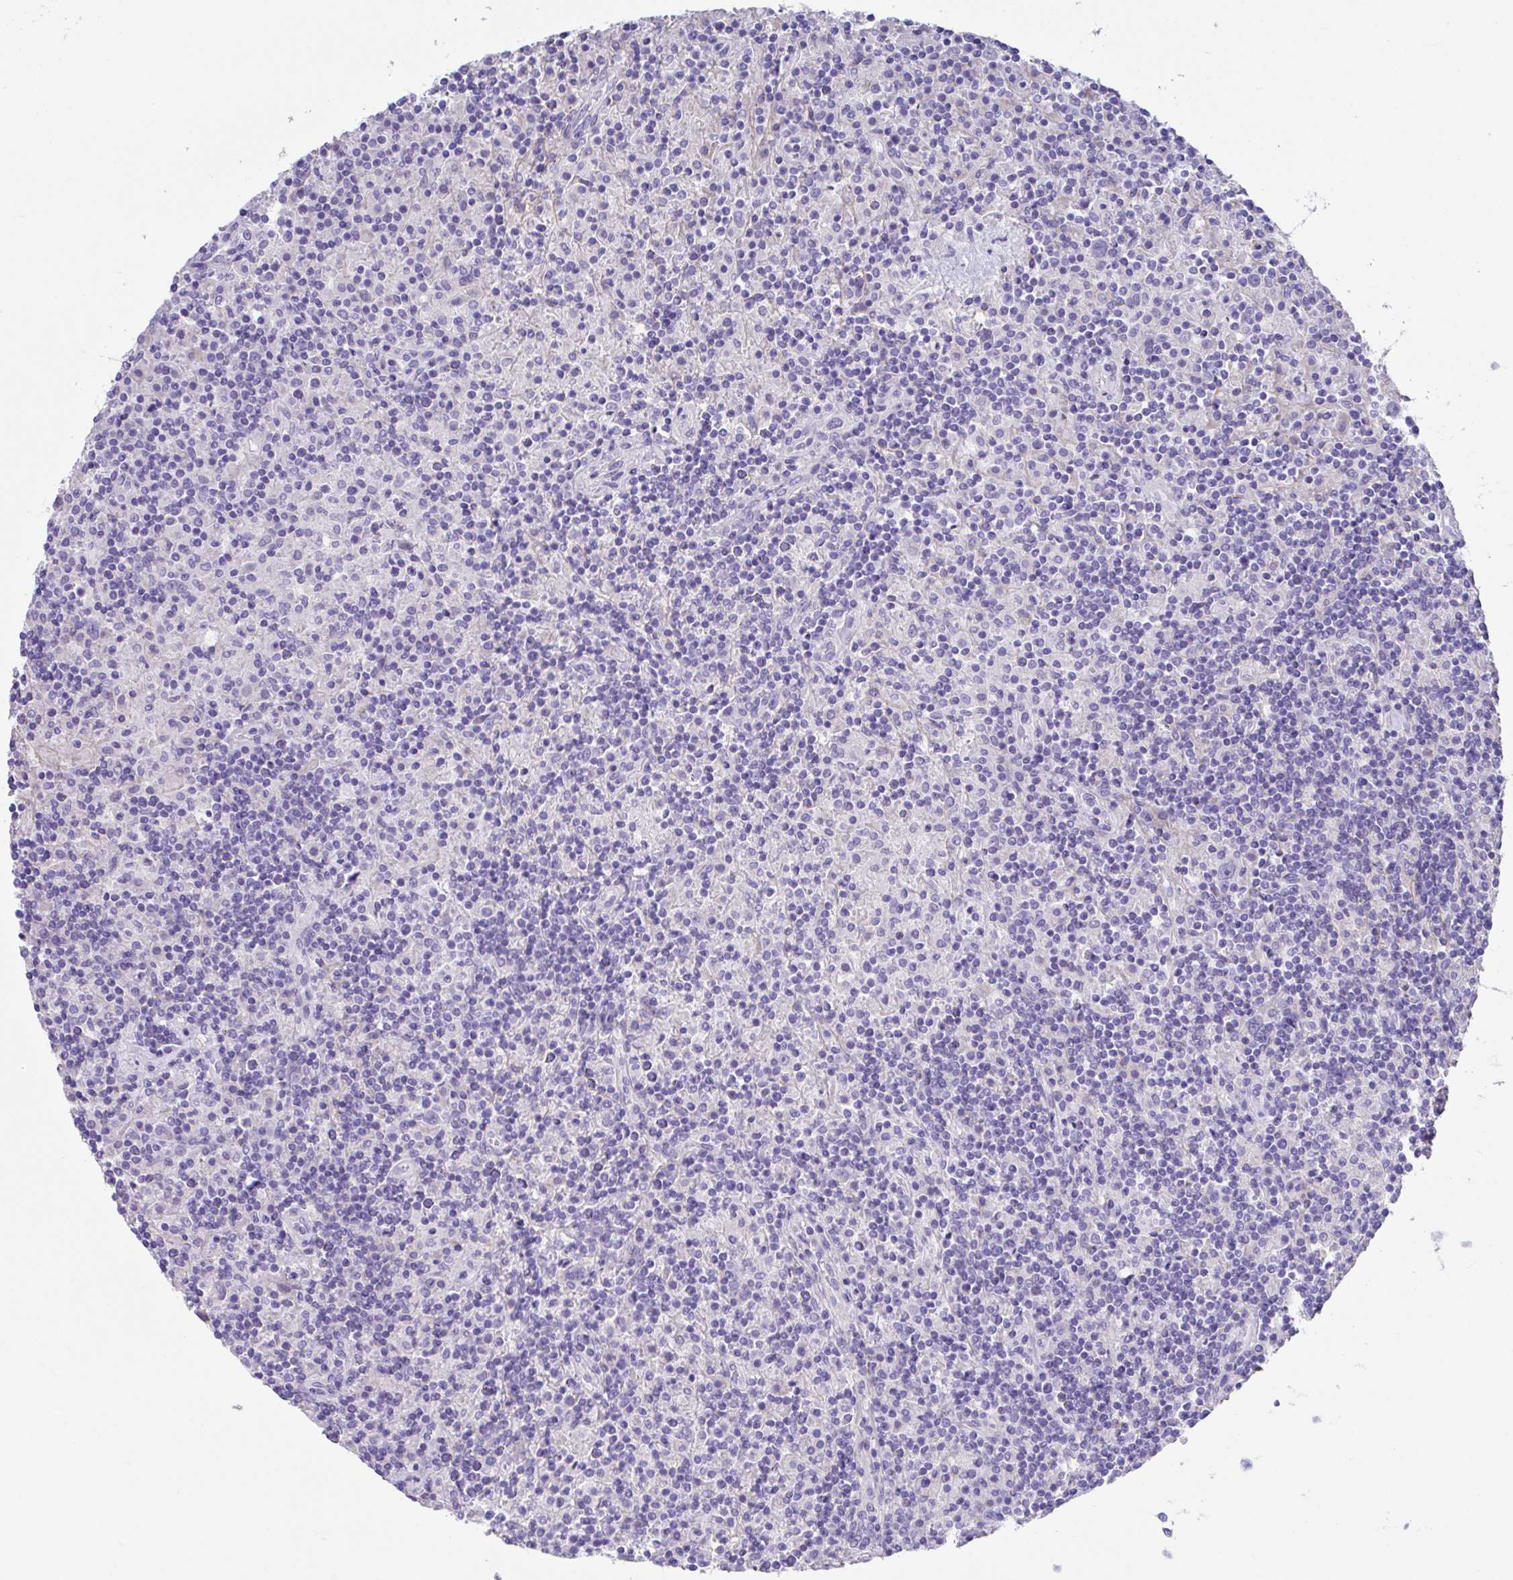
{"staining": {"intensity": "negative", "quantity": "none", "location": "none"}, "tissue": "lymphoma", "cell_type": "Tumor cells", "image_type": "cancer", "snomed": [{"axis": "morphology", "description": "Hodgkin's disease, NOS"}, {"axis": "topography", "description": "Lymph node"}], "caption": "There is no significant staining in tumor cells of lymphoma.", "gene": "SLC16A6", "patient": {"sex": "male", "age": 70}}